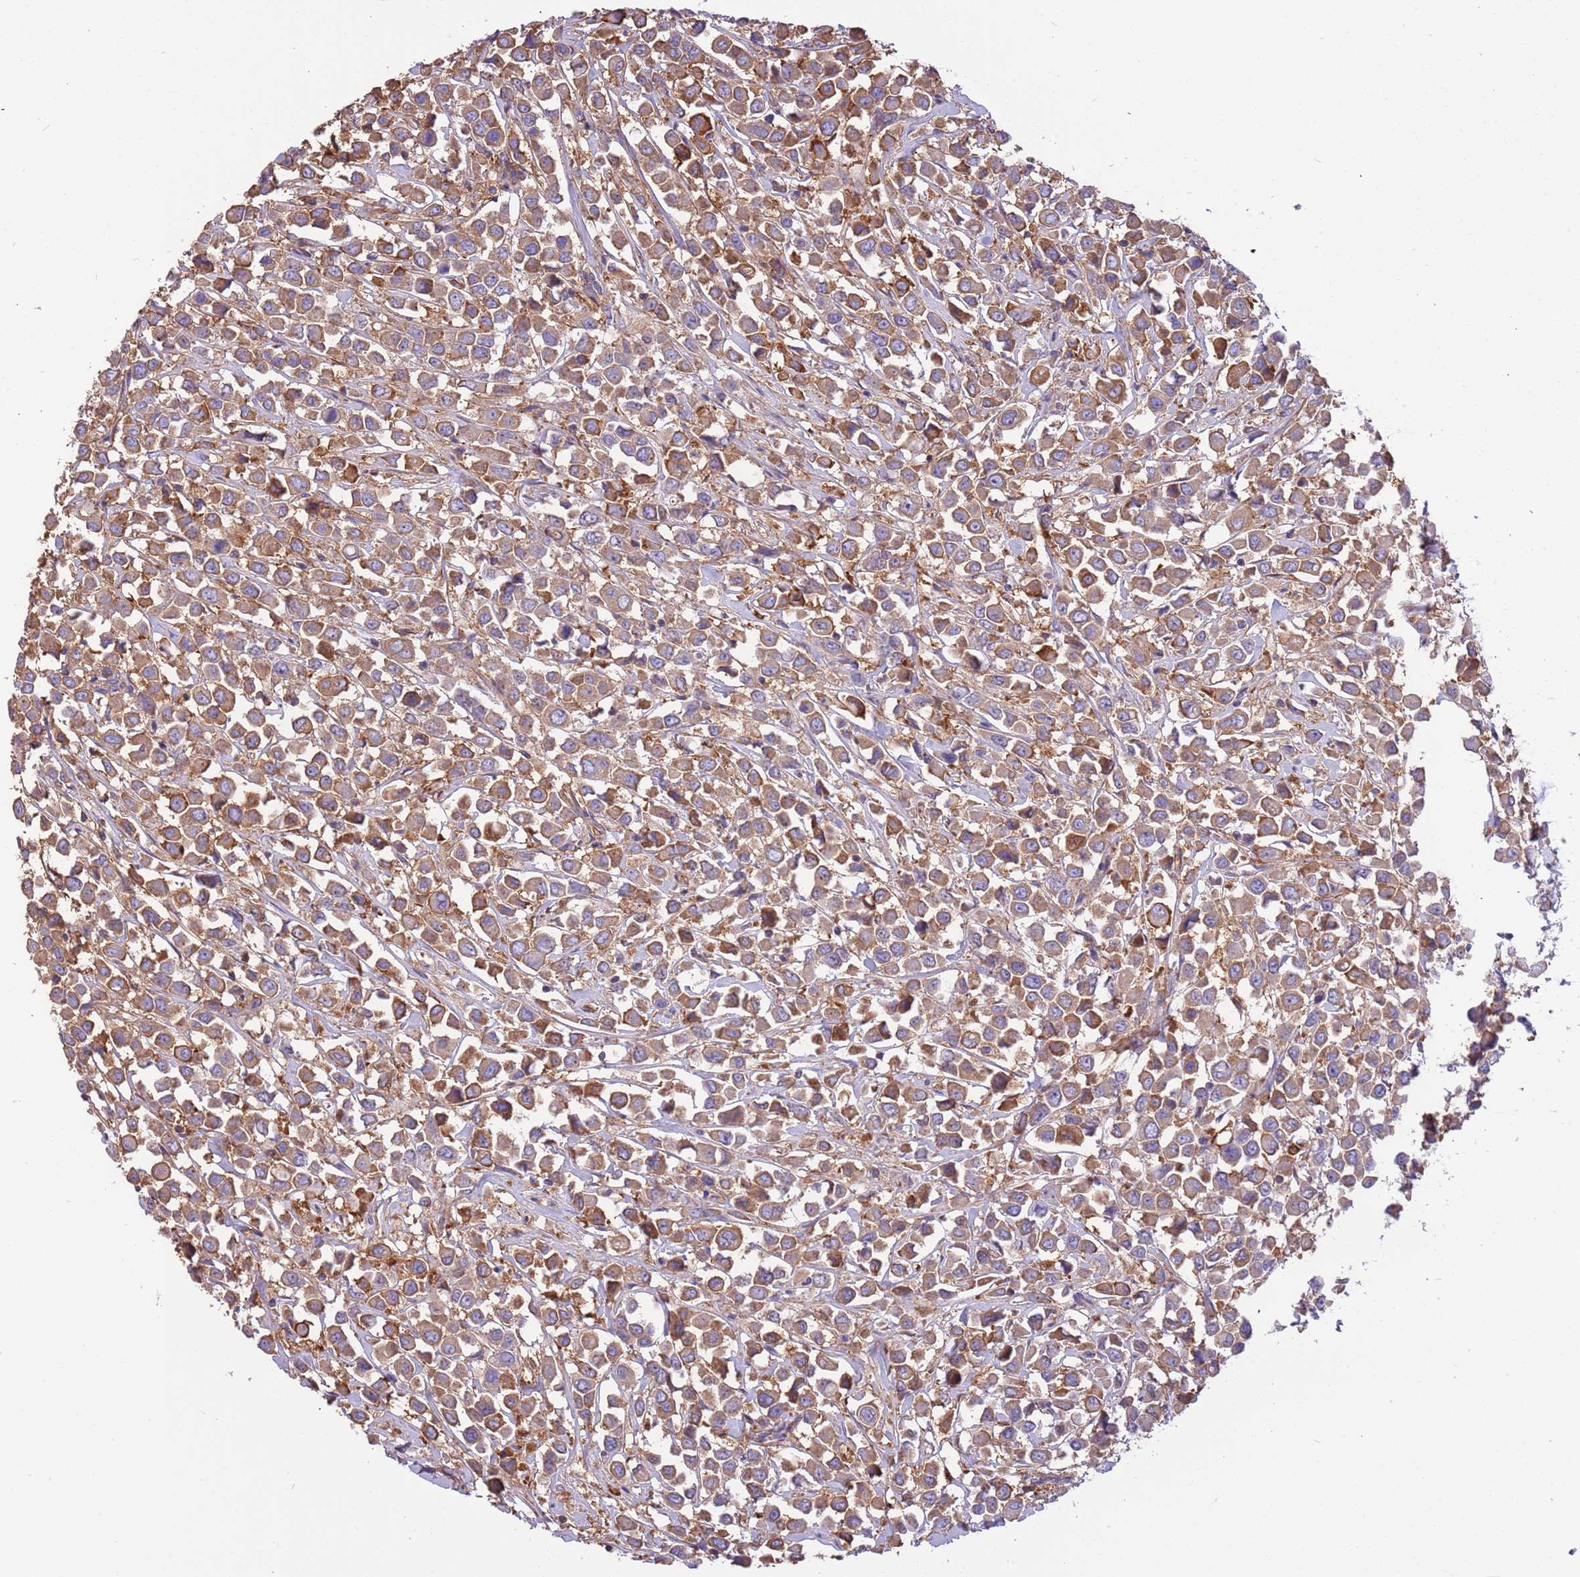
{"staining": {"intensity": "moderate", "quantity": ">75%", "location": "cytoplasmic/membranous"}, "tissue": "breast cancer", "cell_type": "Tumor cells", "image_type": "cancer", "snomed": [{"axis": "morphology", "description": "Duct carcinoma"}, {"axis": "topography", "description": "Breast"}], "caption": "An IHC micrograph of neoplastic tissue is shown. Protein staining in brown labels moderate cytoplasmic/membranous positivity in breast invasive ductal carcinoma within tumor cells.", "gene": "NAALADL1", "patient": {"sex": "female", "age": 61}}